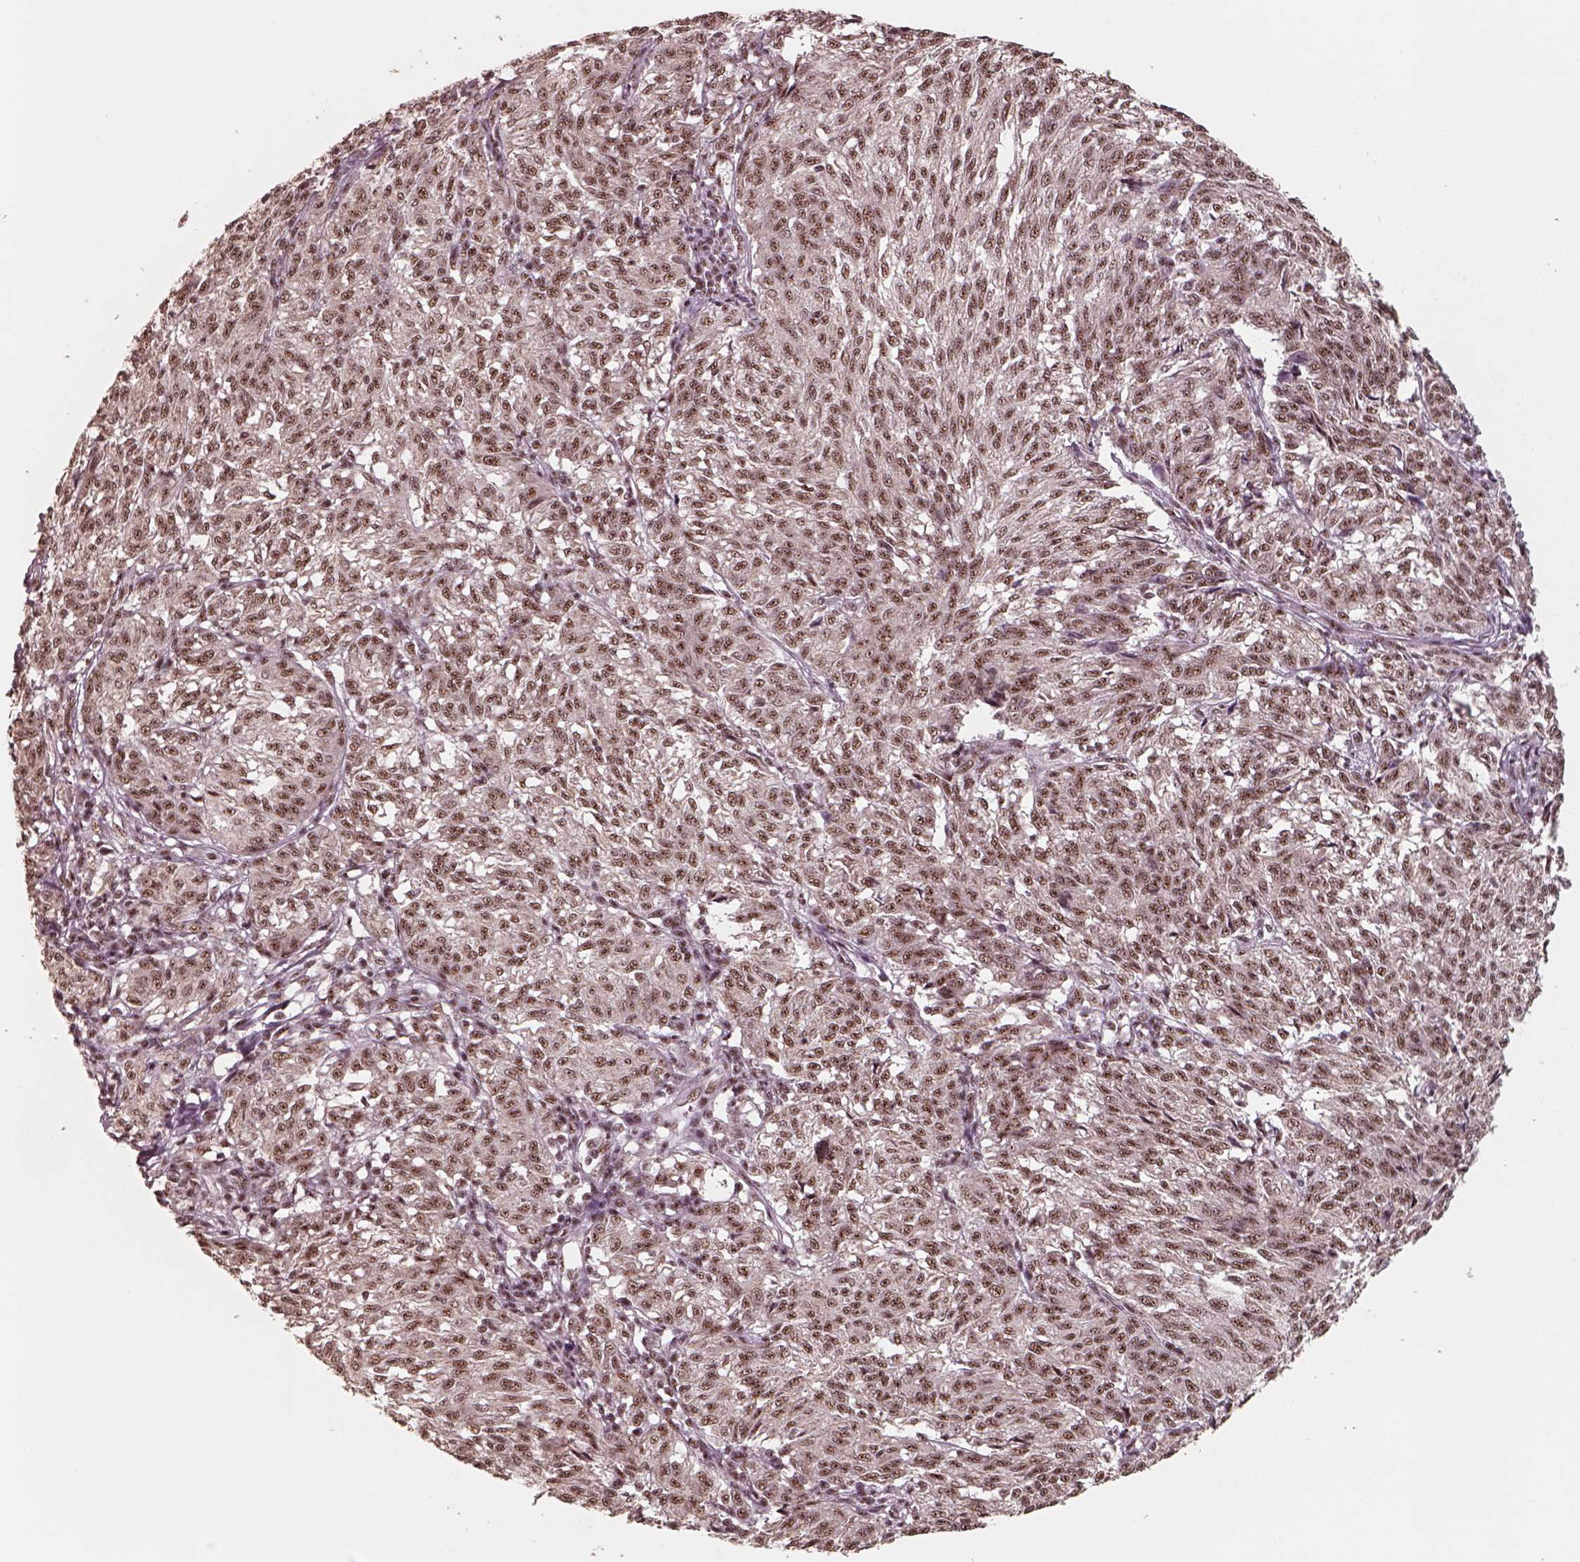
{"staining": {"intensity": "moderate", "quantity": ">75%", "location": "nuclear"}, "tissue": "melanoma", "cell_type": "Tumor cells", "image_type": "cancer", "snomed": [{"axis": "morphology", "description": "Malignant melanoma, NOS"}, {"axis": "topography", "description": "Skin"}], "caption": "DAB (3,3'-diaminobenzidine) immunohistochemical staining of human melanoma reveals moderate nuclear protein staining in about >75% of tumor cells. (brown staining indicates protein expression, while blue staining denotes nuclei).", "gene": "ATXN7L3", "patient": {"sex": "female", "age": 72}}